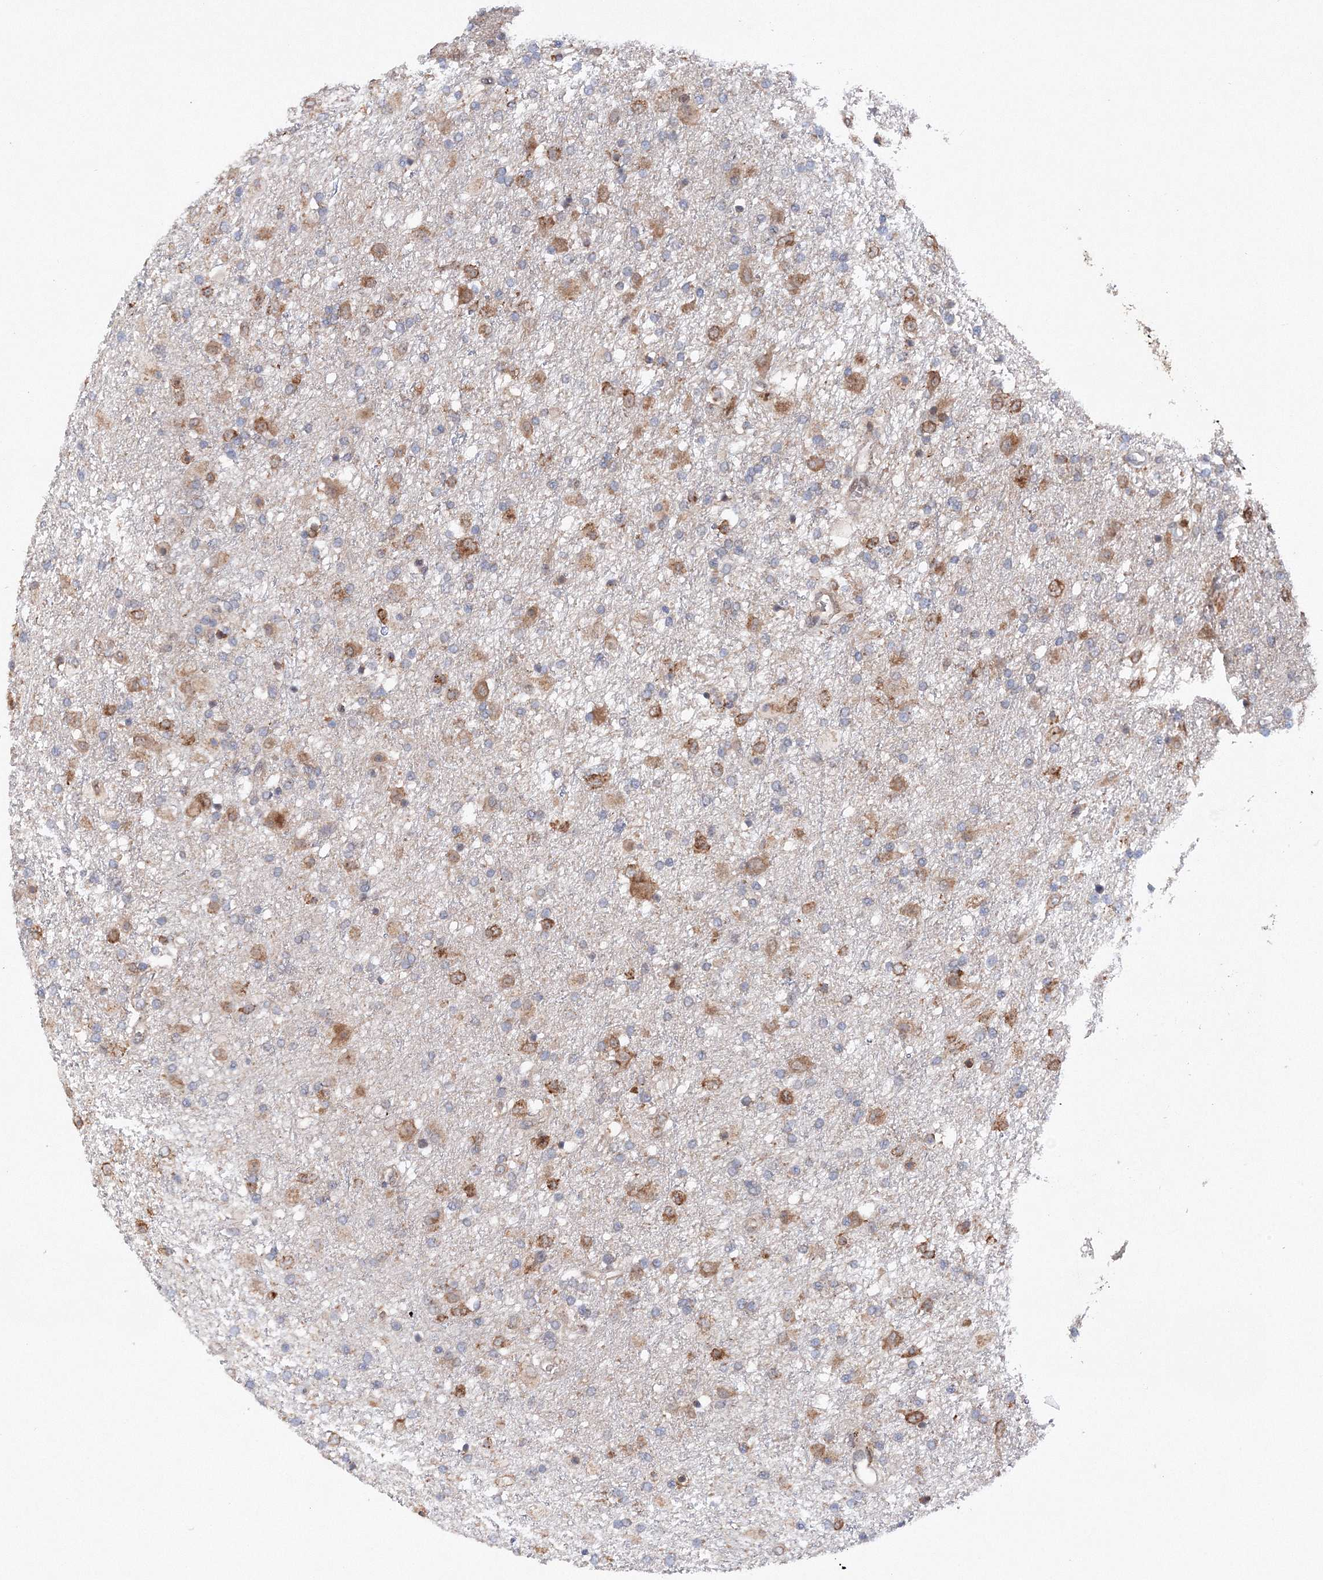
{"staining": {"intensity": "moderate", "quantity": "<25%", "location": "cytoplasmic/membranous"}, "tissue": "glioma", "cell_type": "Tumor cells", "image_type": "cancer", "snomed": [{"axis": "morphology", "description": "Glioma, malignant, Low grade"}, {"axis": "topography", "description": "Brain"}], "caption": "A low amount of moderate cytoplasmic/membranous positivity is seen in approximately <25% of tumor cells in glioma tissue.", "gene": "DIS3L2", "patient": {"sex": "male", "age": 65}}